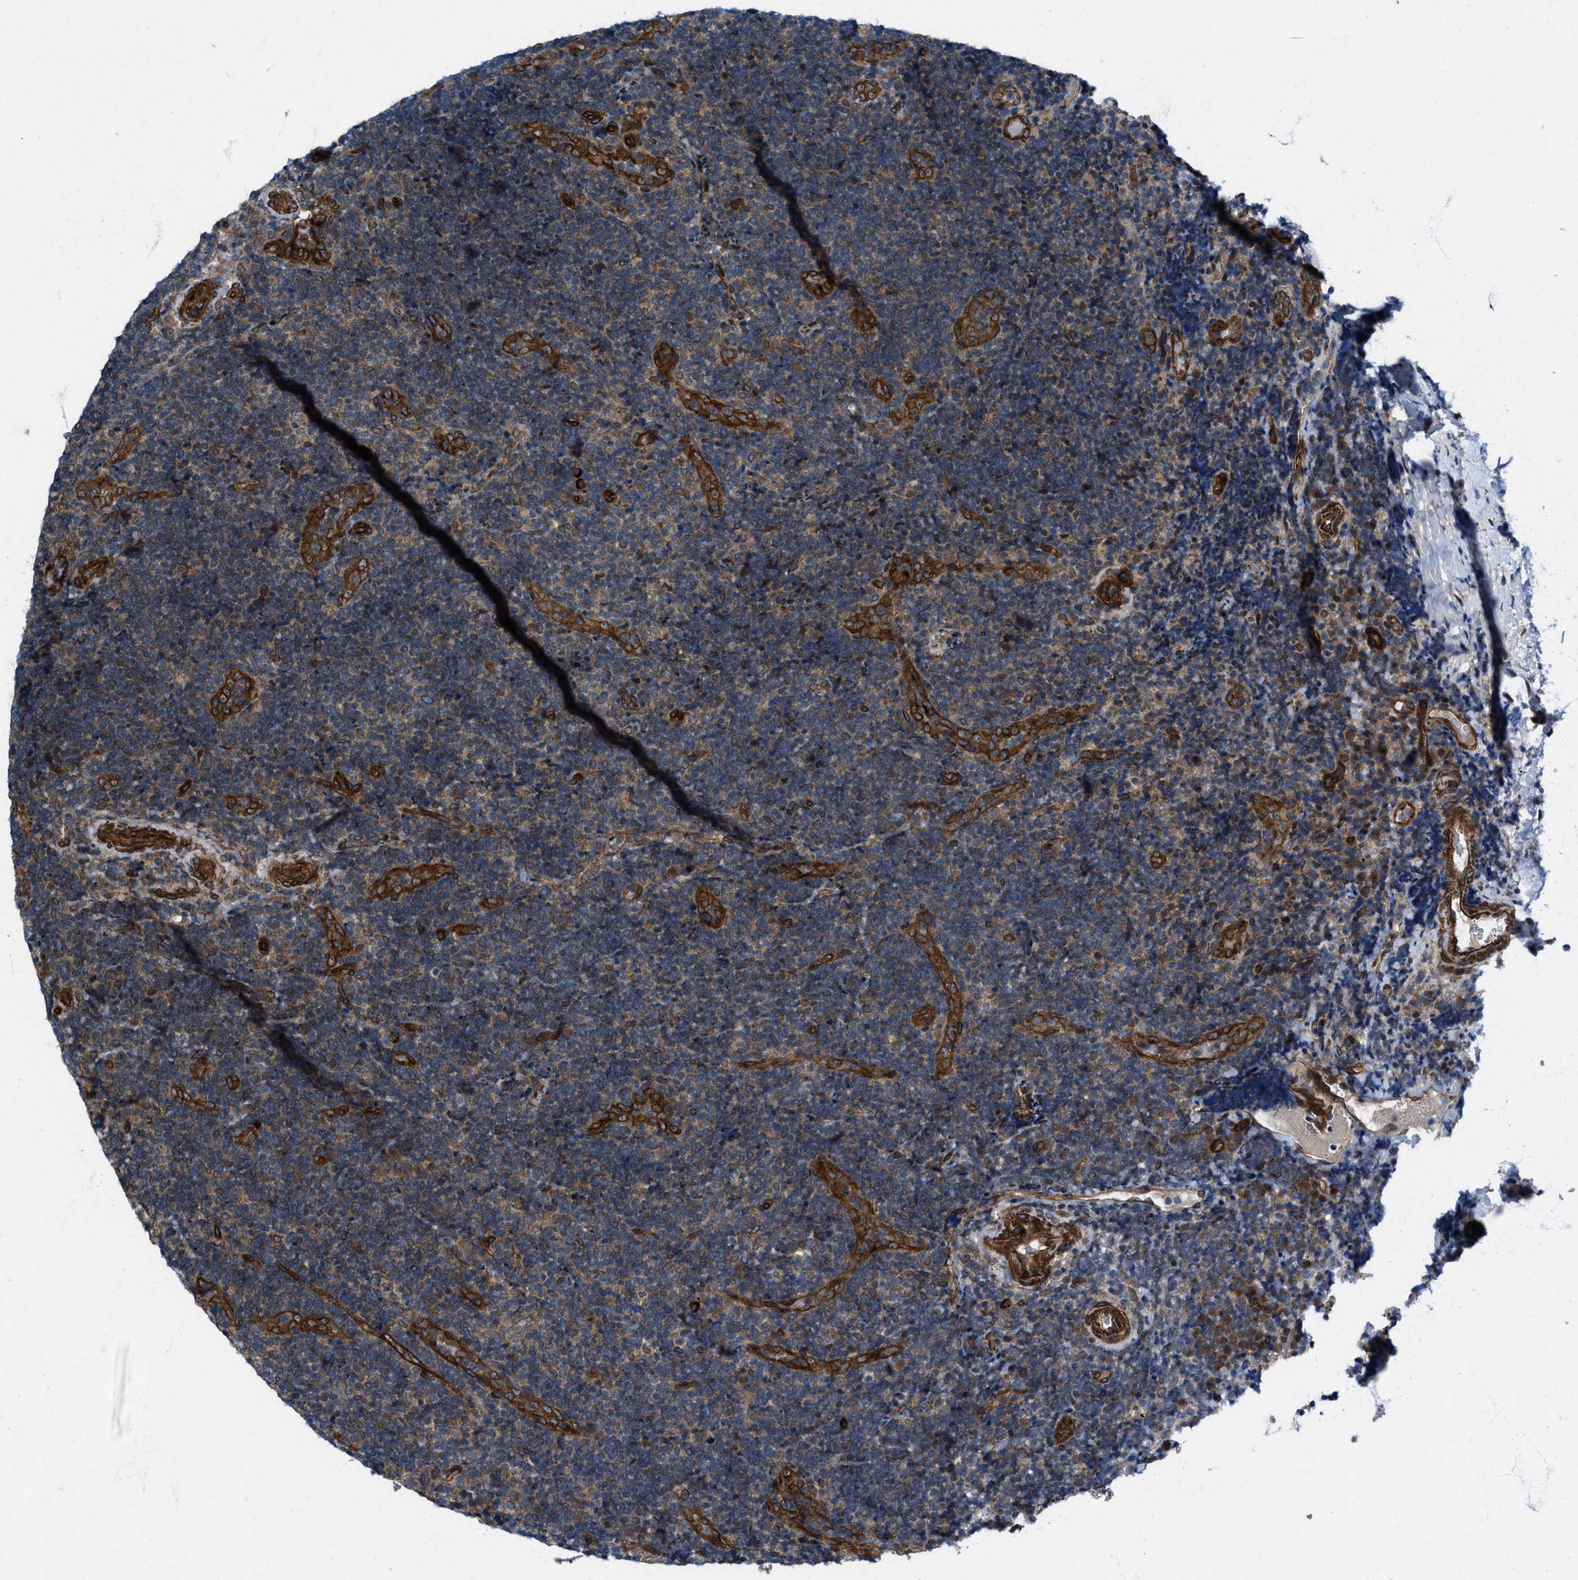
{"staining": {"intensity": "weak", "quantity": "25%-75%", "location": "cytoplasmic/membranous"}, "tissue": "lymphoma", "cell_type": "Tumor cells", "image_type": "cancer", "snomed": [{"axis": "morphology", "description": "Malignant lymphoma, non-Hodgkin's type, High grade"}, {"axis": "topography", "description": "Tonsil"}], "caption": "Malignant lymphoma, non-Hodgkin's type (high-grade) stained with a brown dye displays weak cytoplasmic/membranous positive positivity in approximately 25%-75% of tumor cells.", "gene": "URGCP", "patient": {"sex": "female", "age": 36}}